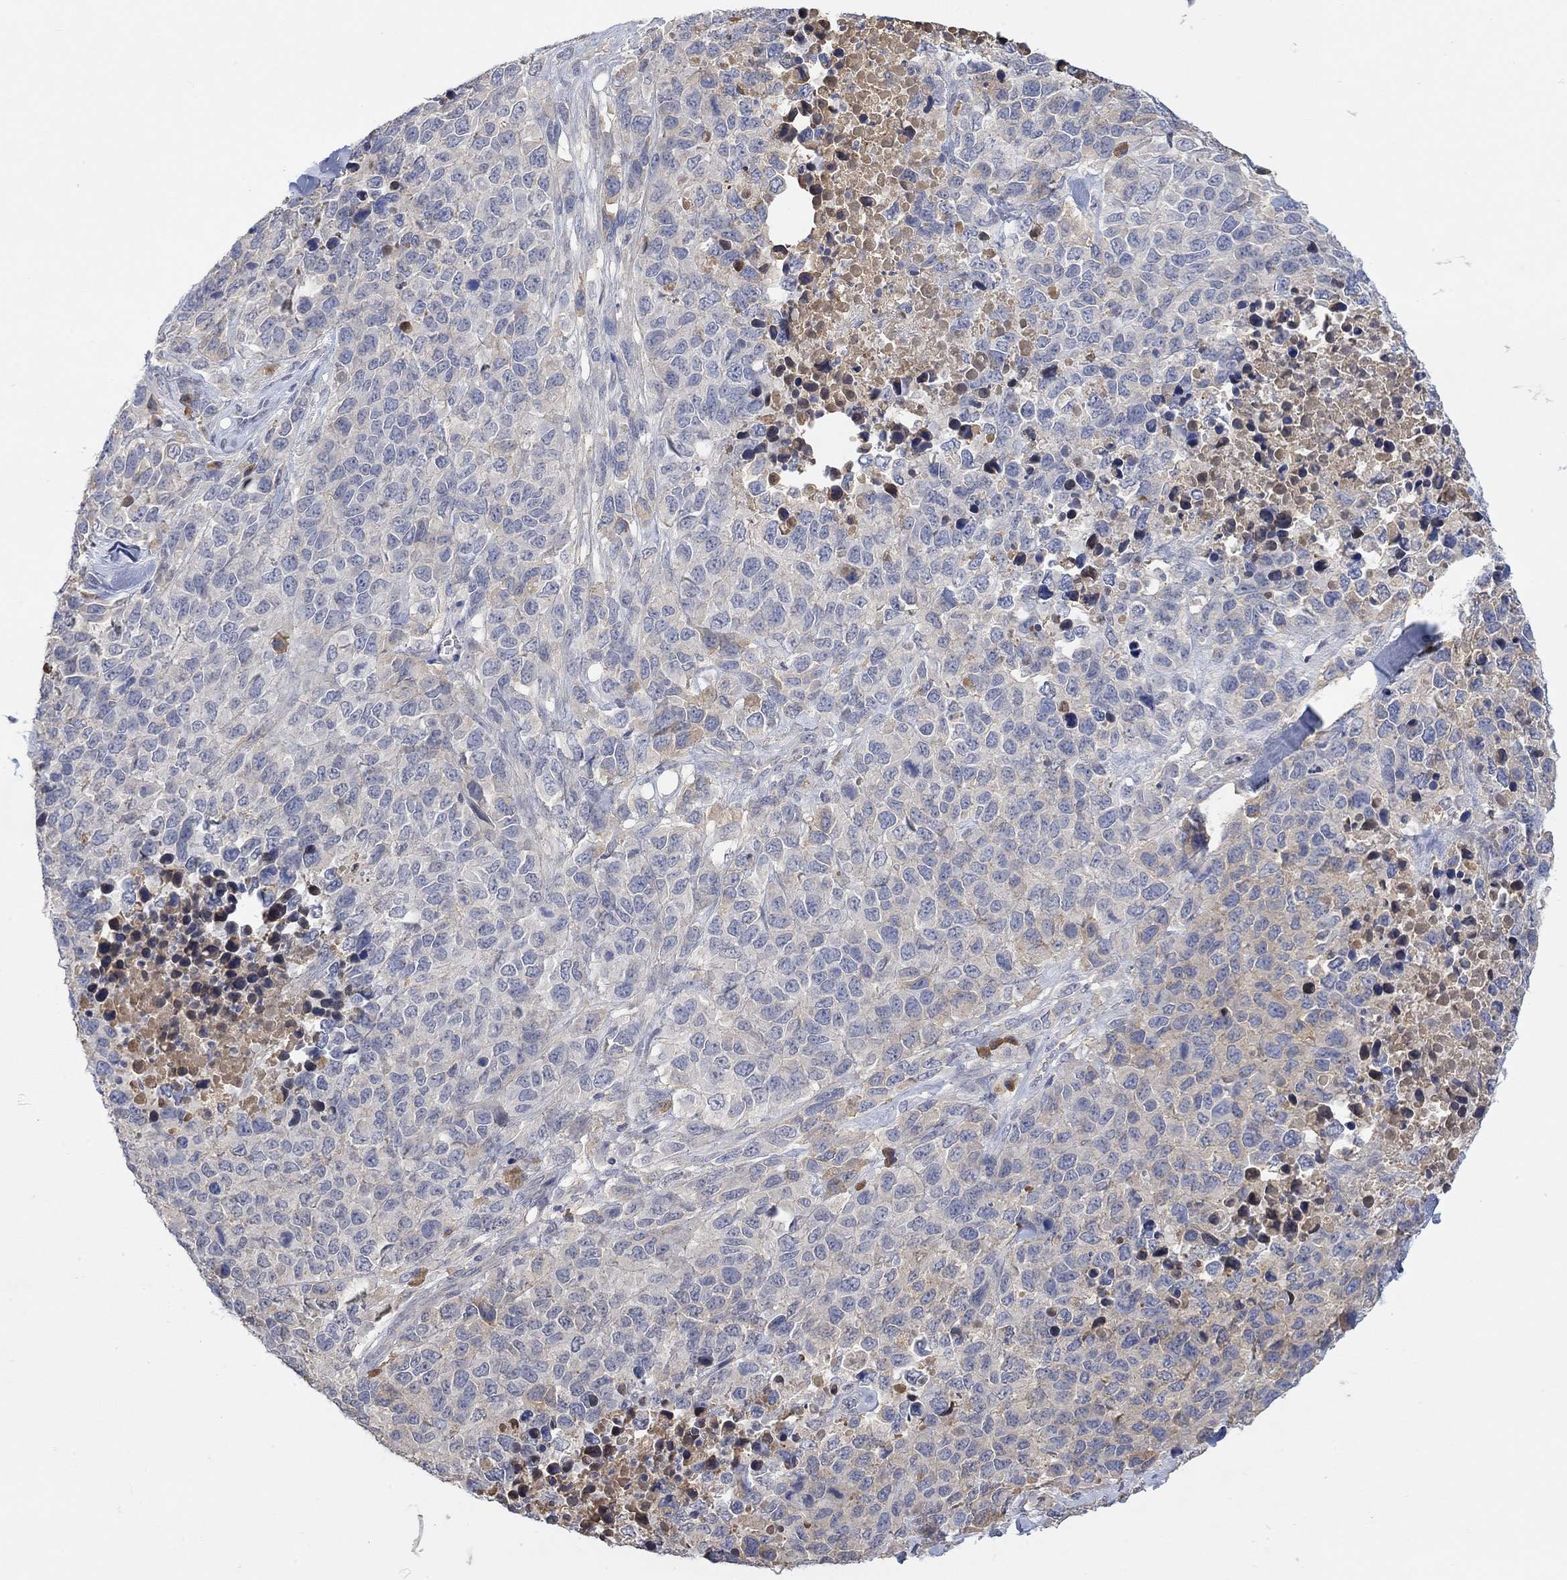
{"staining": {"intensity": "weak", "quantity": "<25%", "location": "cytoplasmic/membranous"}, "tissue": "melanoma", "cell_type": "Tumor cells", "image_type": "cancer", "snomed": [{"axis": "morphology", "description": "Malignant melanoma, Metastatic site"}, {"axis": "topography", "description": "Skin"}], "caption": "Tumor cells show no significant protein expression in malignant melanoma (metastatic site).", "gene": "MSTN", "patient": {"sex": "male", "age": 84}}